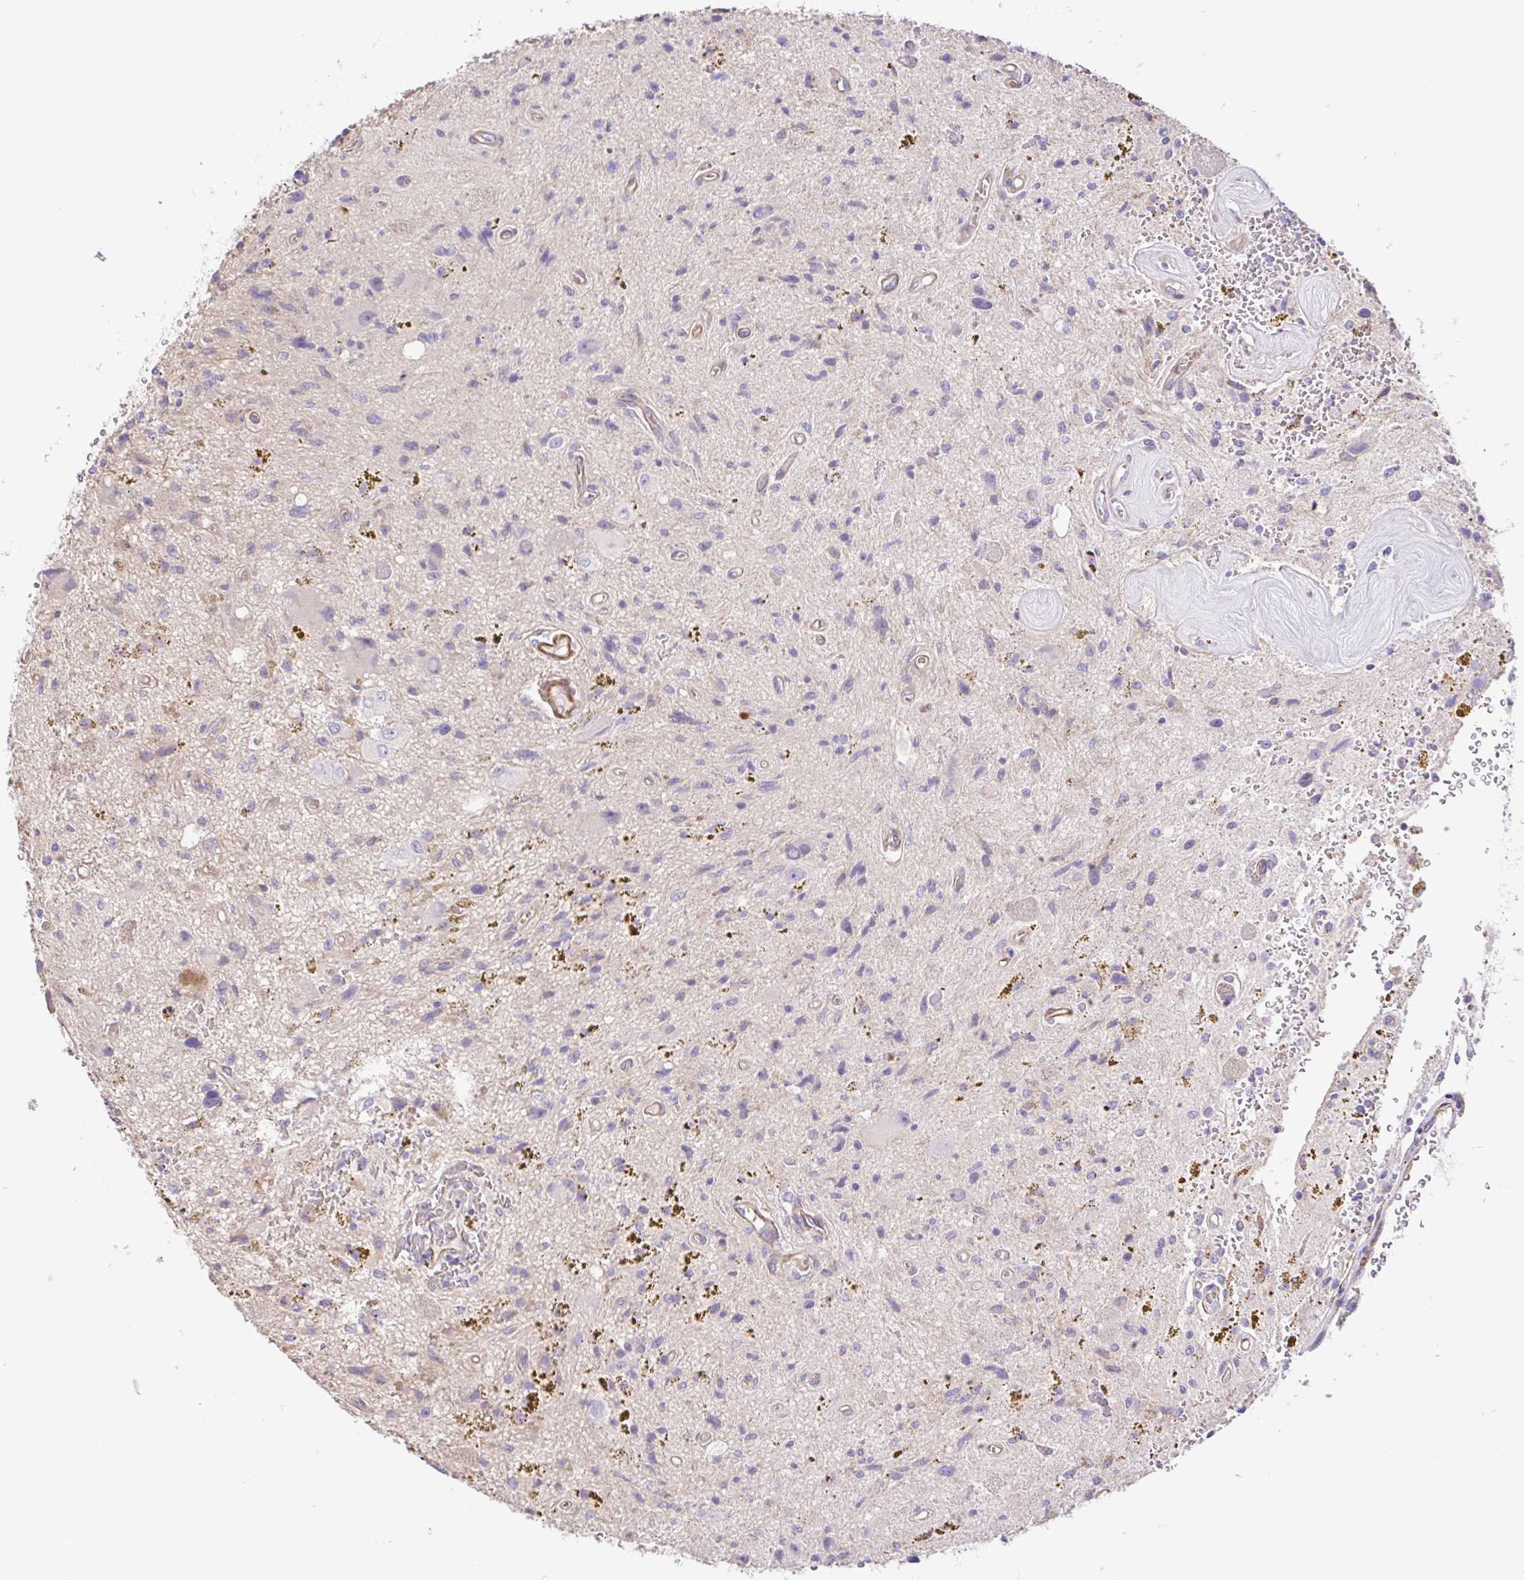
{"staining": {"intensity": "negative", "quantity": "none", "location": "none"}, "tissue": "glioma", "cell_type": "Tumor cells", "image_type": "cancer", "snomed": [{"axis": "morphology", "description": "Glioma, malignant, Low grade"}, {"axis": "topography", "description": "Cerebellum"}], "caption": "A histopathology image of glioma stained for a protein shows no brown staining in tumor cells.", "gene": "FLT1", "patient": {"sex": "female", "age": 14}}